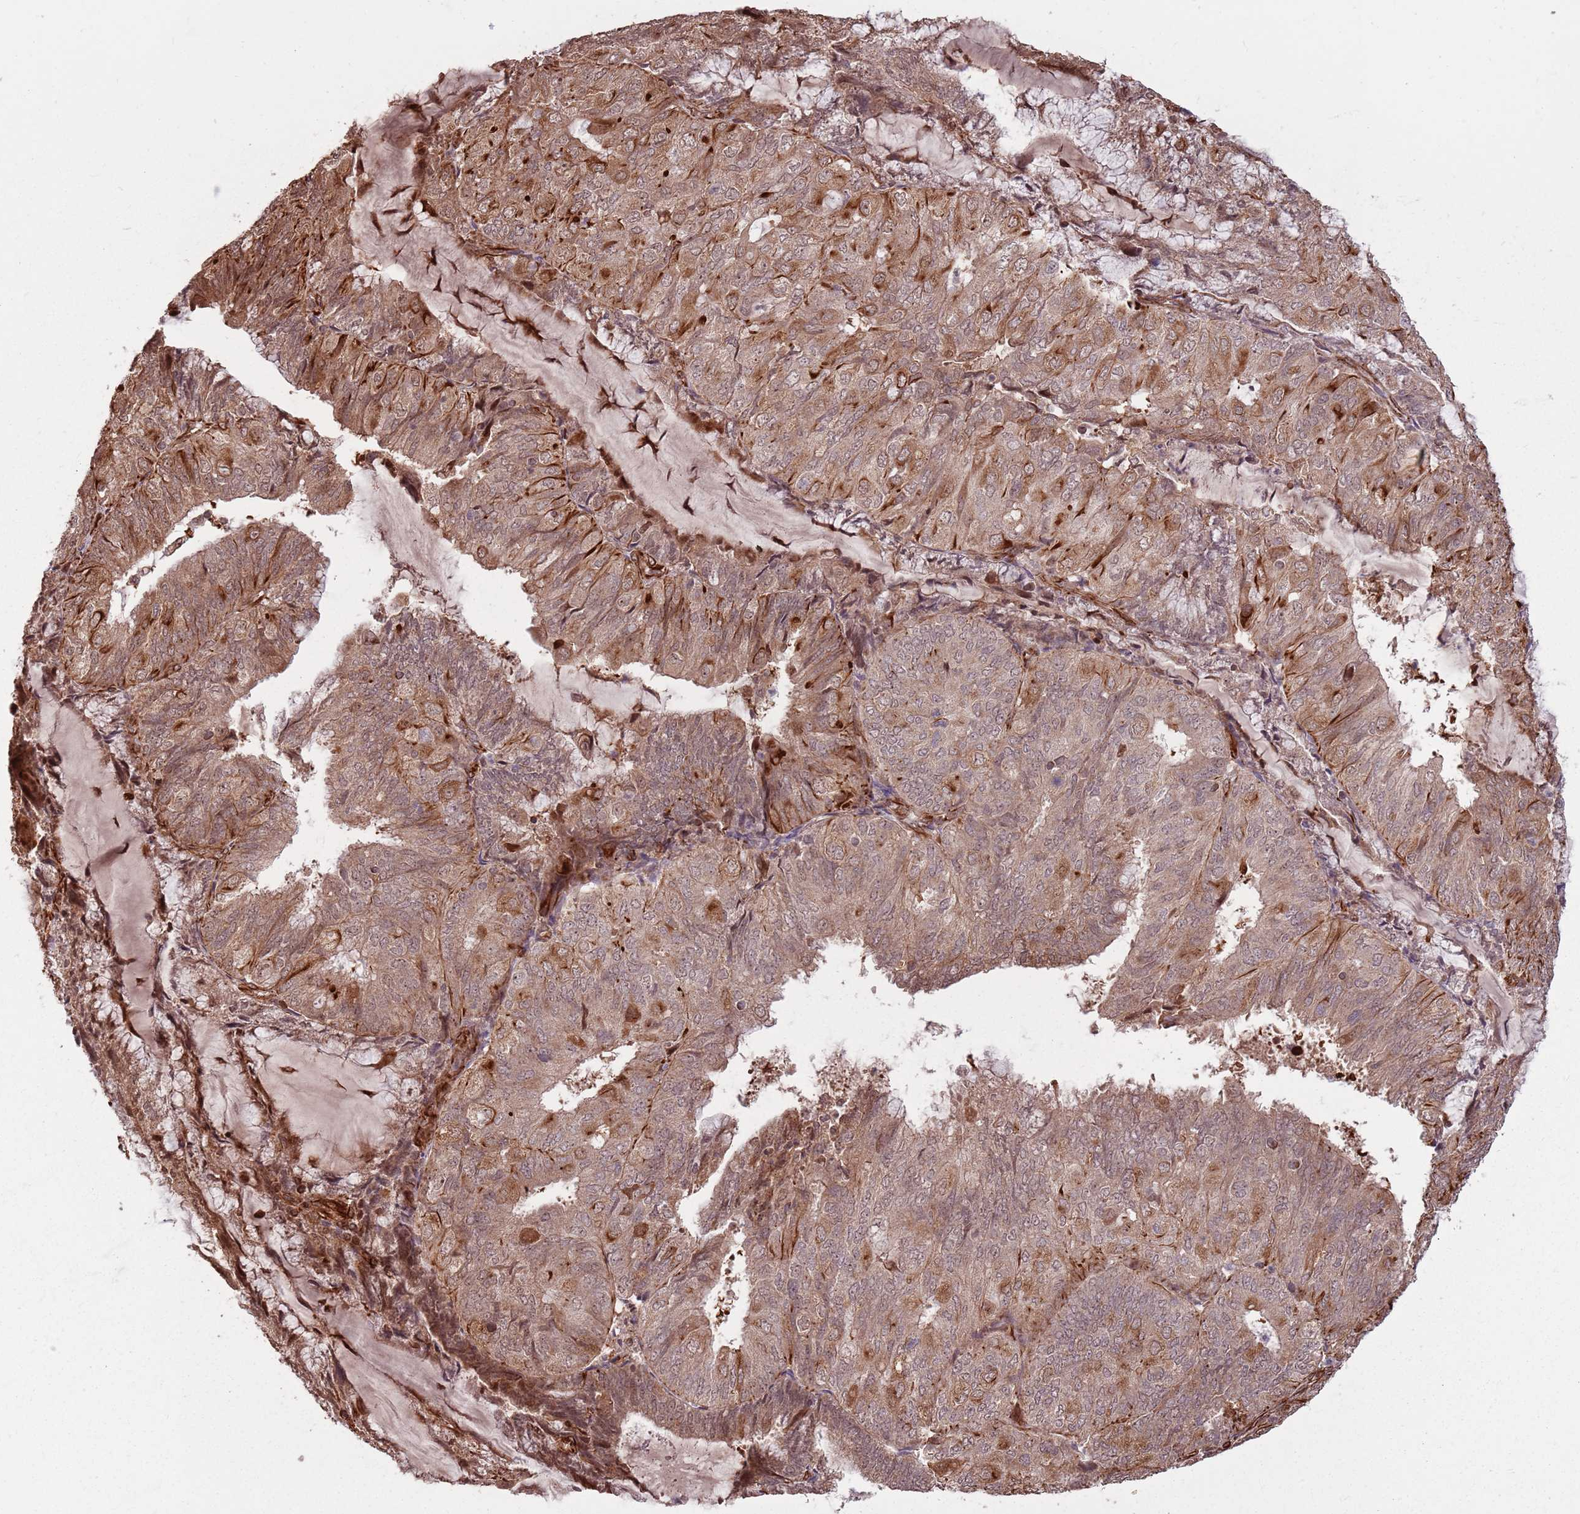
{"staining": {"intensity": "moderate", "quantity": ">75%", "location": "cytoplasmic/membranous,nuclear"}, "tissue": "endometrial cancer", "cell_type": "Tumor cells", "image_type": "cancer", "snomed": [{"axis": "morphology", "description": "Adenocarcinoma, NOS"}, {"axis": "topography", "description": "Endometrium"}], "caption": "There is medium levels of moderate cytoplasmic/membranous and nuclear staining in tumor cells of endometrial adenocarcinoma, as demonstrated by immunohistochemical staining (brown color).", "gene": "ADAMTS3", "patient": {"sex": "female", "age": 81}}